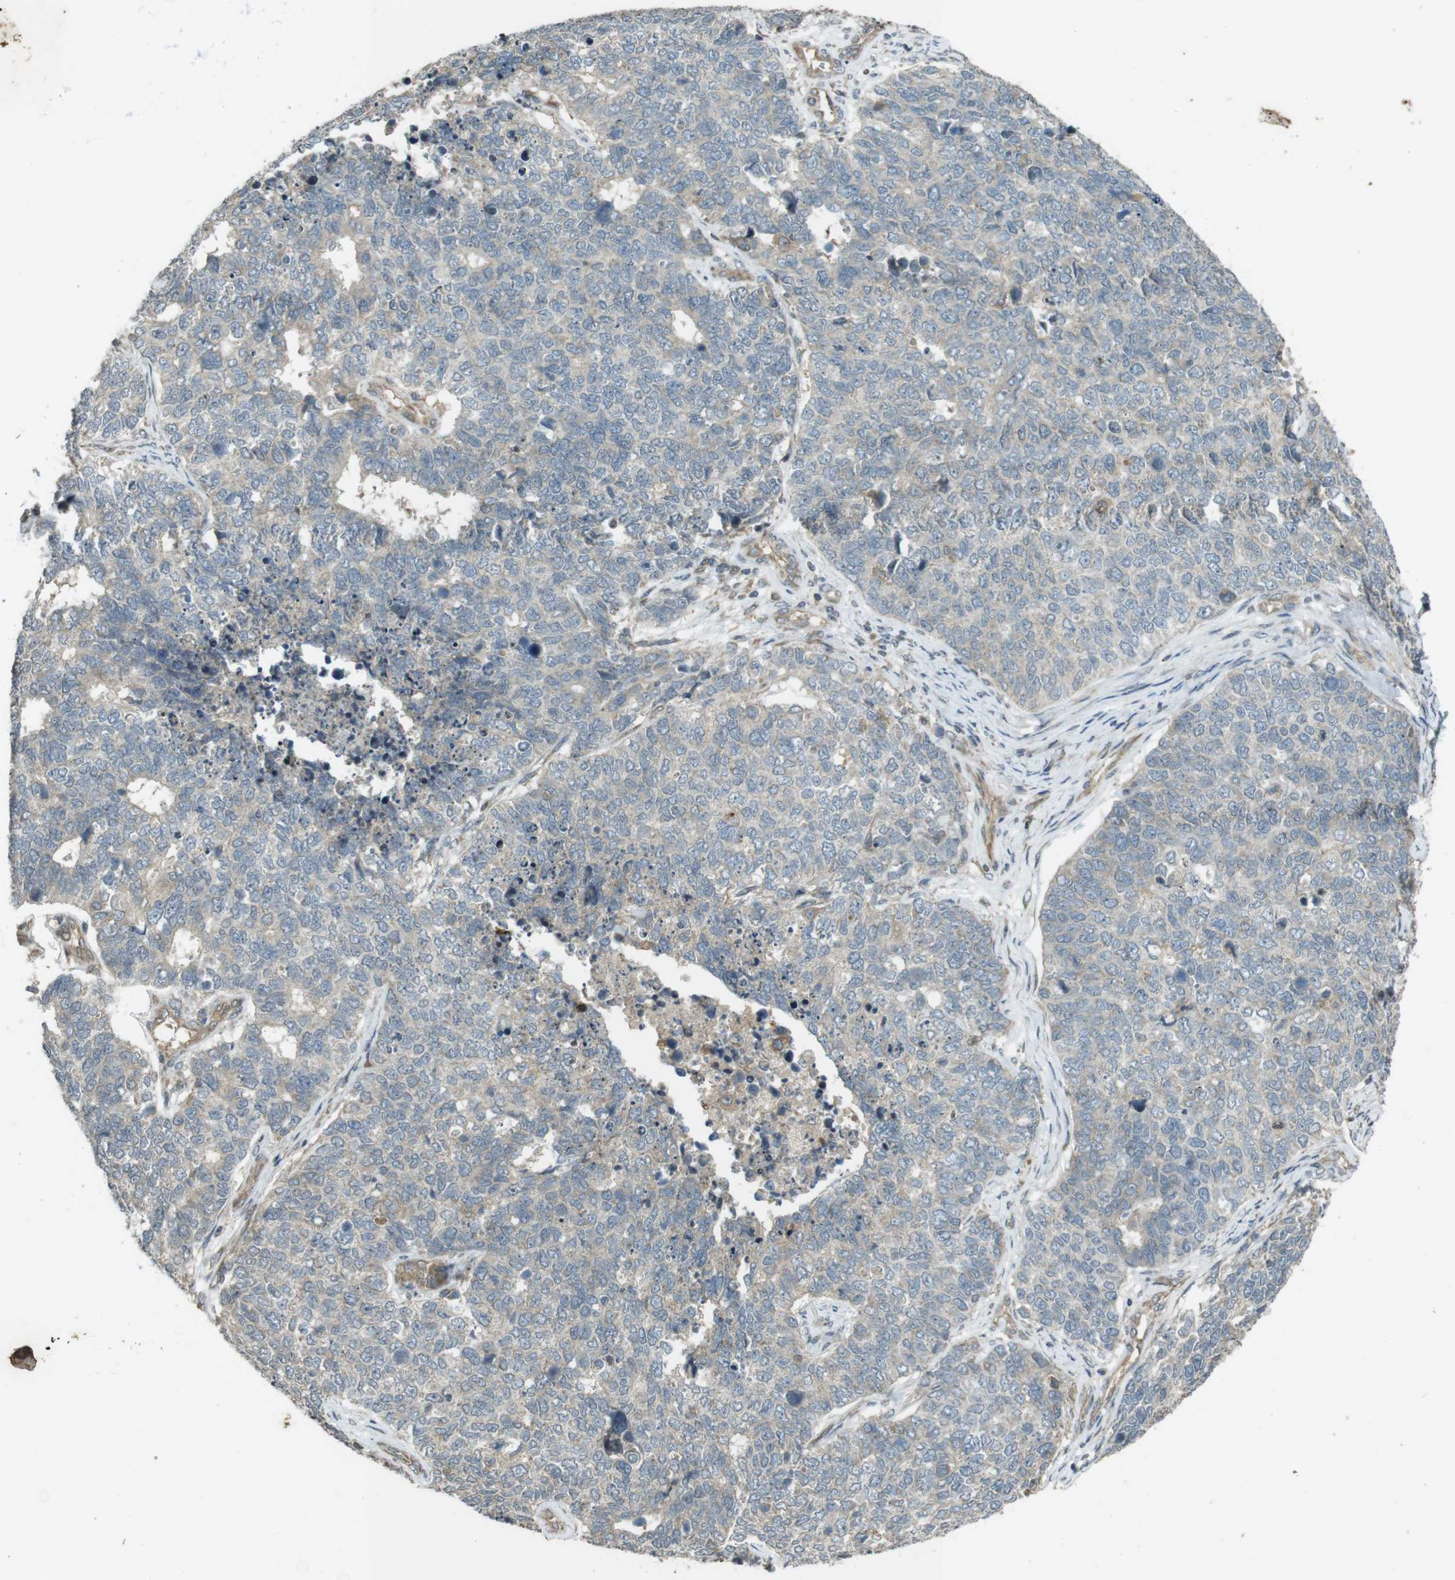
{"staining": {"intensity": "negative", "quantity": "none", "location": "none"}, "tissue": "cervical cancer", "cell_type": "Tumor cells", "image_type": "cancer", "snomed": [{"axis": "morphology", "description": "Squamous cell carcinoma, NOS"}, {"axis": "topography", "description": "Cervix"}], "caption": "DAB (3,3'-diaminobenzidine) immunohistochemical staining of cervical cancer shows no significant staining in tumor cells.", "gene": "ZYX", "patient": {"sex": "female", "age": 63}}